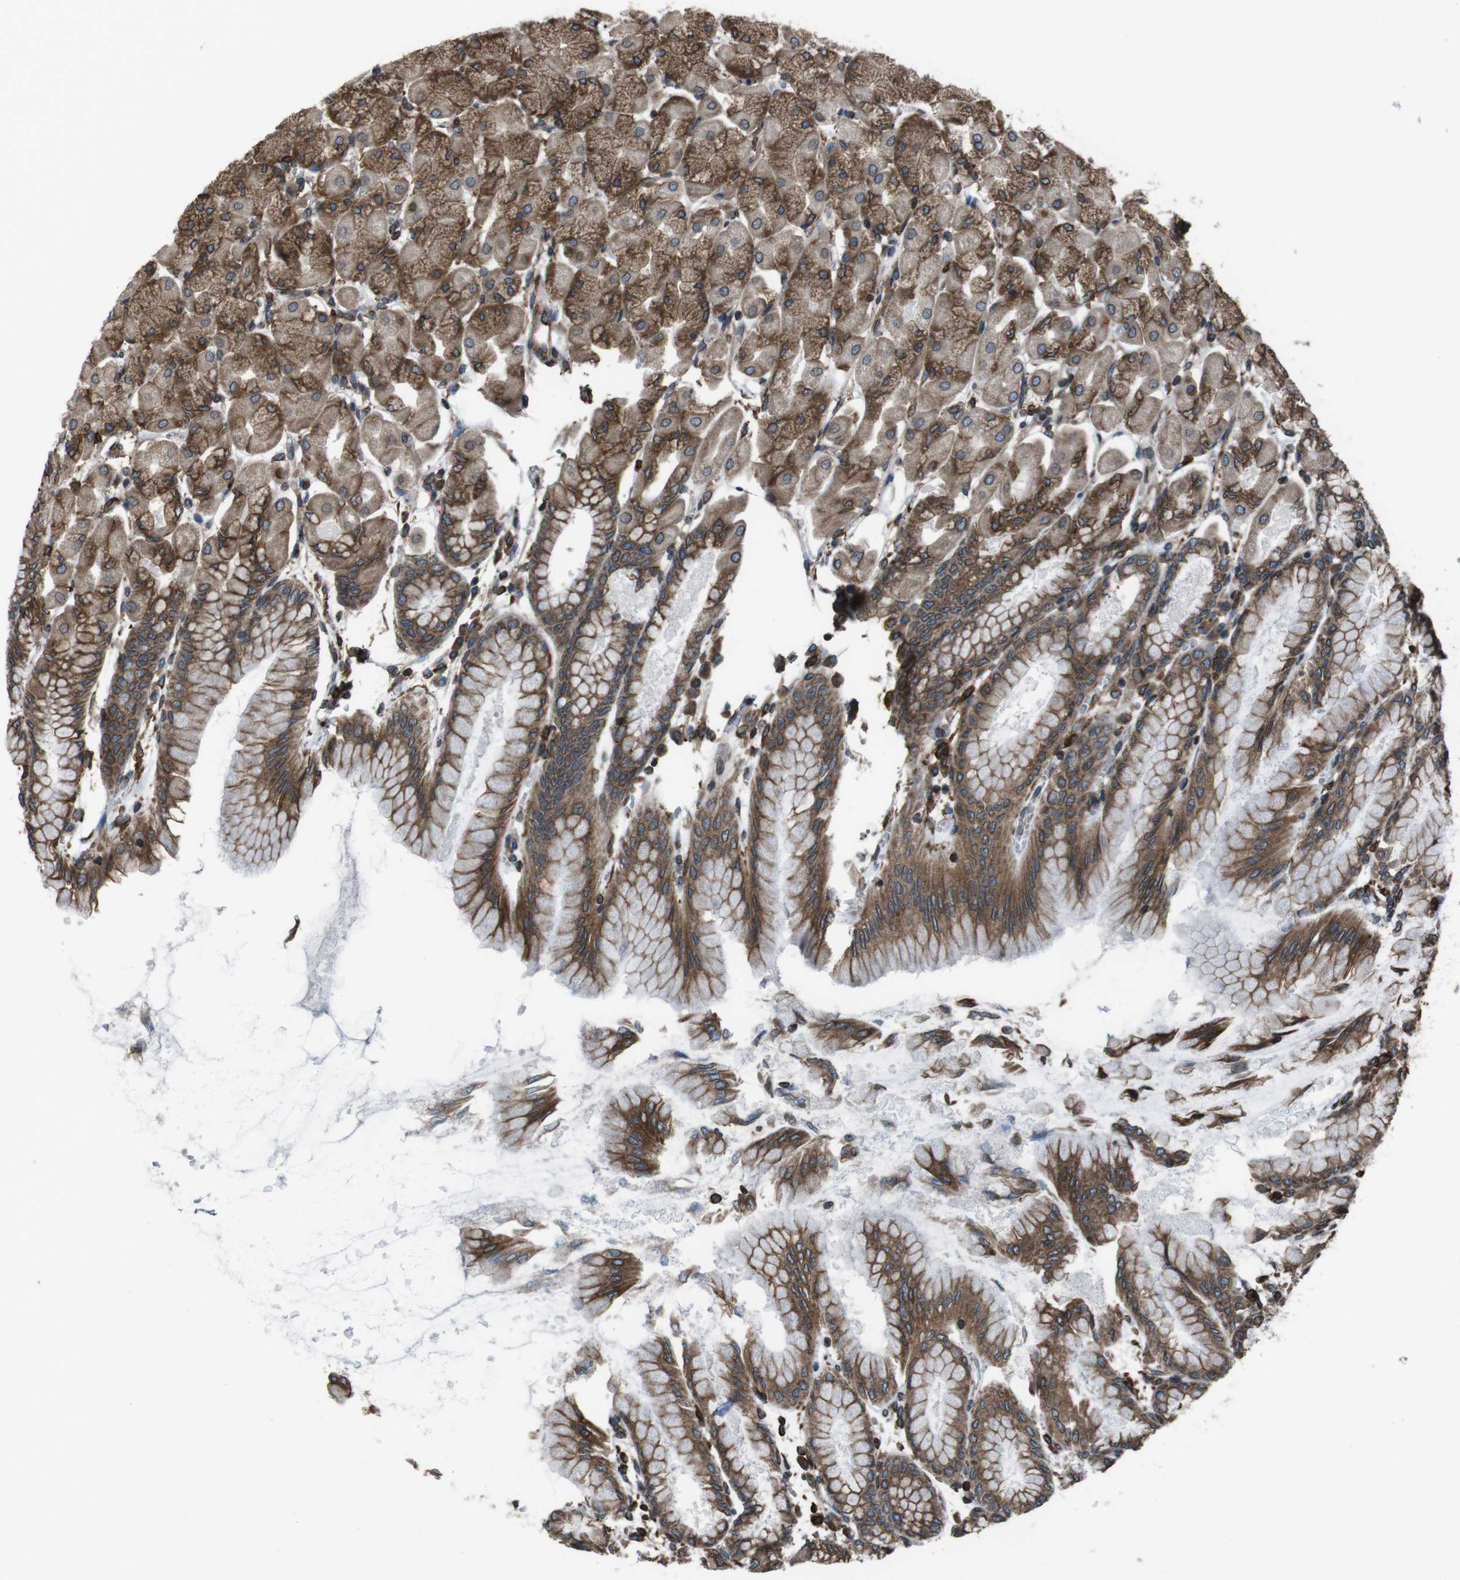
{"staining": {"intensity": "moderate", "quantity": ">75%", "location": "cytoplasmic/membranous"}, "tissue": "stomach", "cell_type": "Glandular cells", "image_type": "normal", "snomed": [{"axis": "morphology", "description": "Normal tissue, NOS"}, {"axis": "topography", "description": "Stomach, upper"}], "caption": "The image exhibits immunohistochemical staining of normal stomach. There is moderate cytoplasmic/membranous positivity is present in approximately >75% of glandular cells.", "gene": "APMAP", "patient": {"sex": "female", "age": 56}}